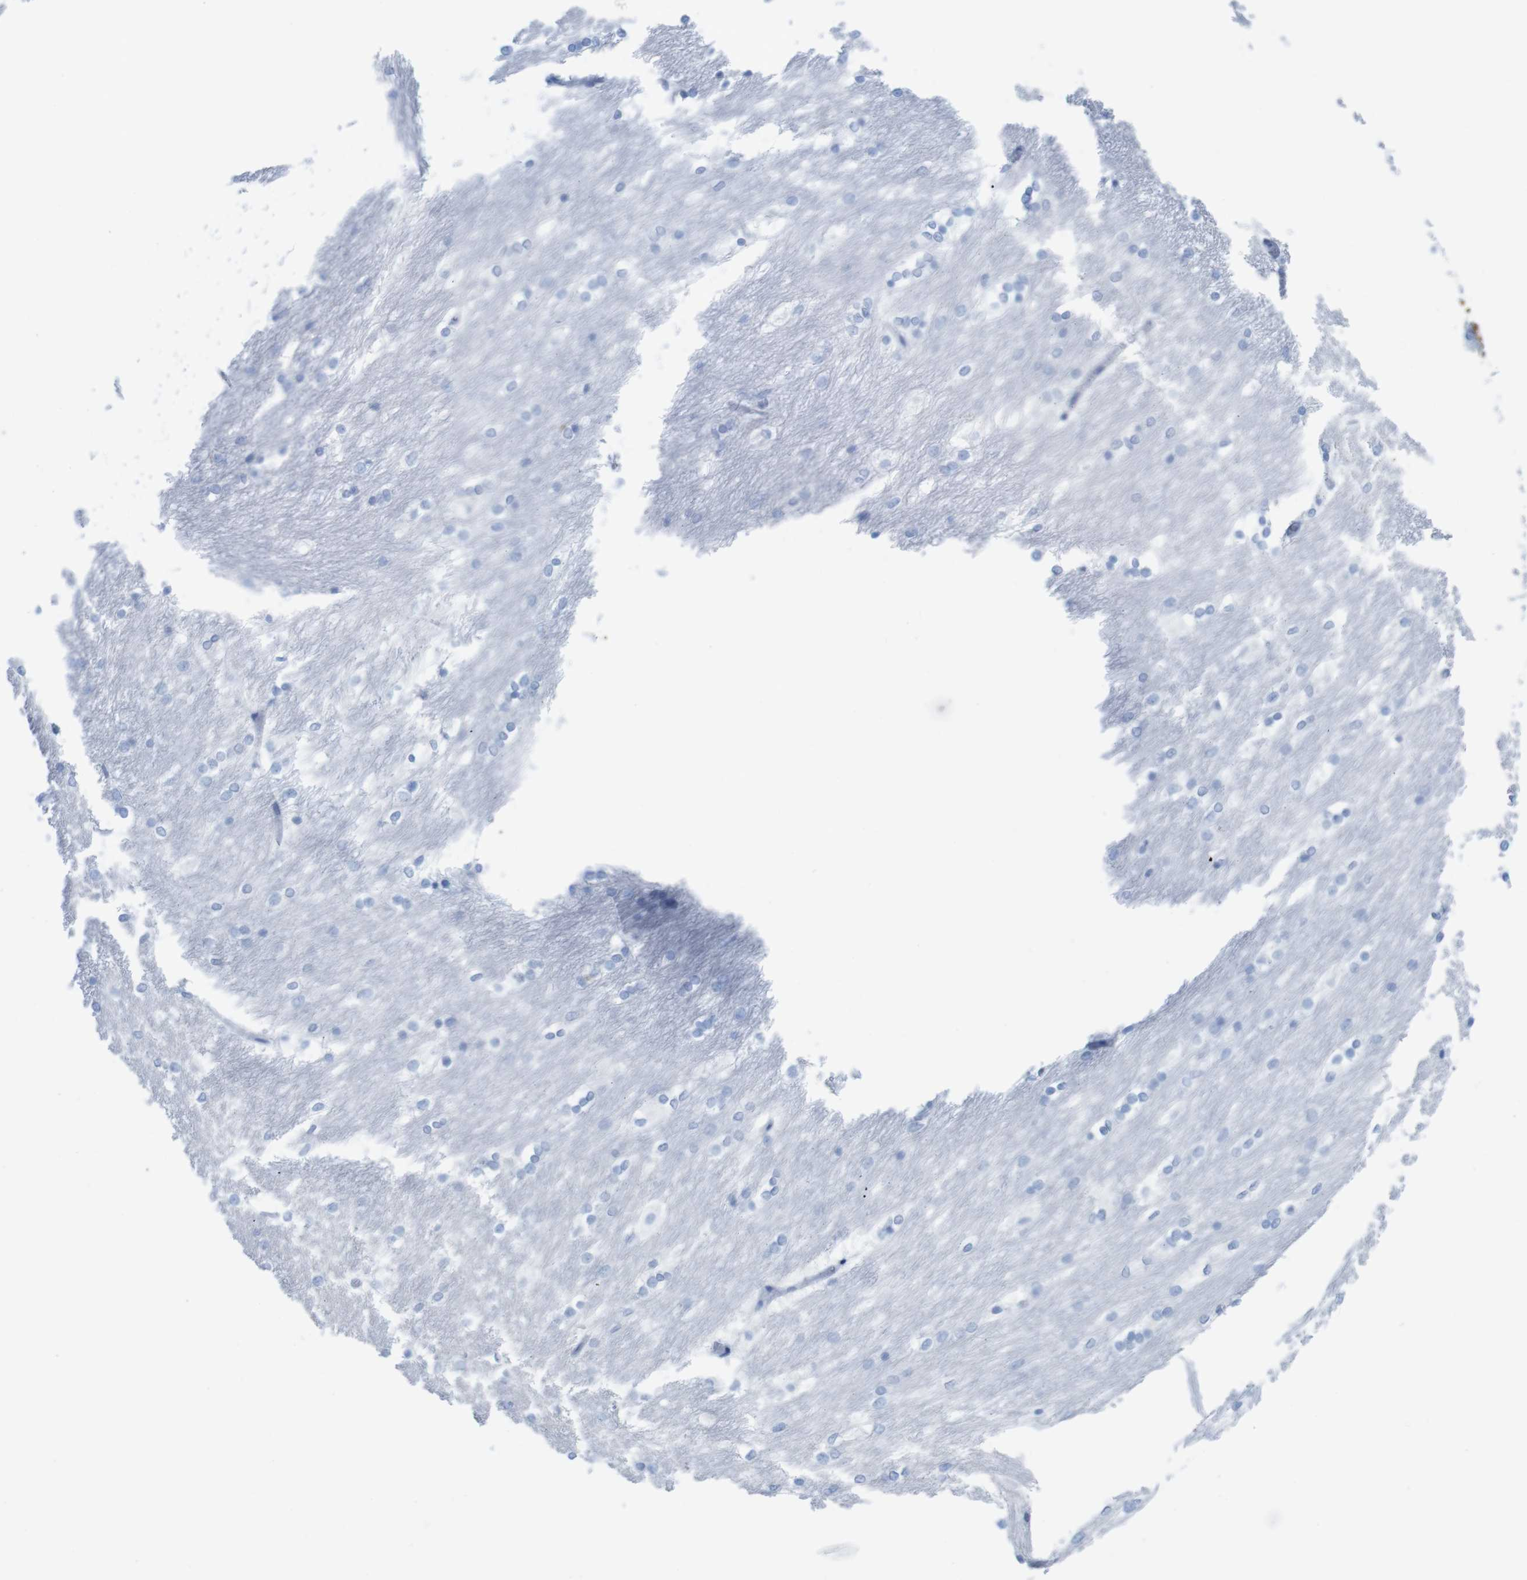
{"staining": {"intensity": "negative", "quantity": "none", "location": "none"}, "tissue": "caudate", "cell_type": "Glial cells", "image_type": "normal", "snomed": [{"axis": "morphology", "description": "Normal tissue, NOS"}, {"axis": "topography", "description": "Lateral ventricle wall"}], "caption": "Protein analysis of normal caudate demonstrates no significant positivity in glial cells.", "gene": "MYH7", "patient": {"sex": "female", "age": 19}}